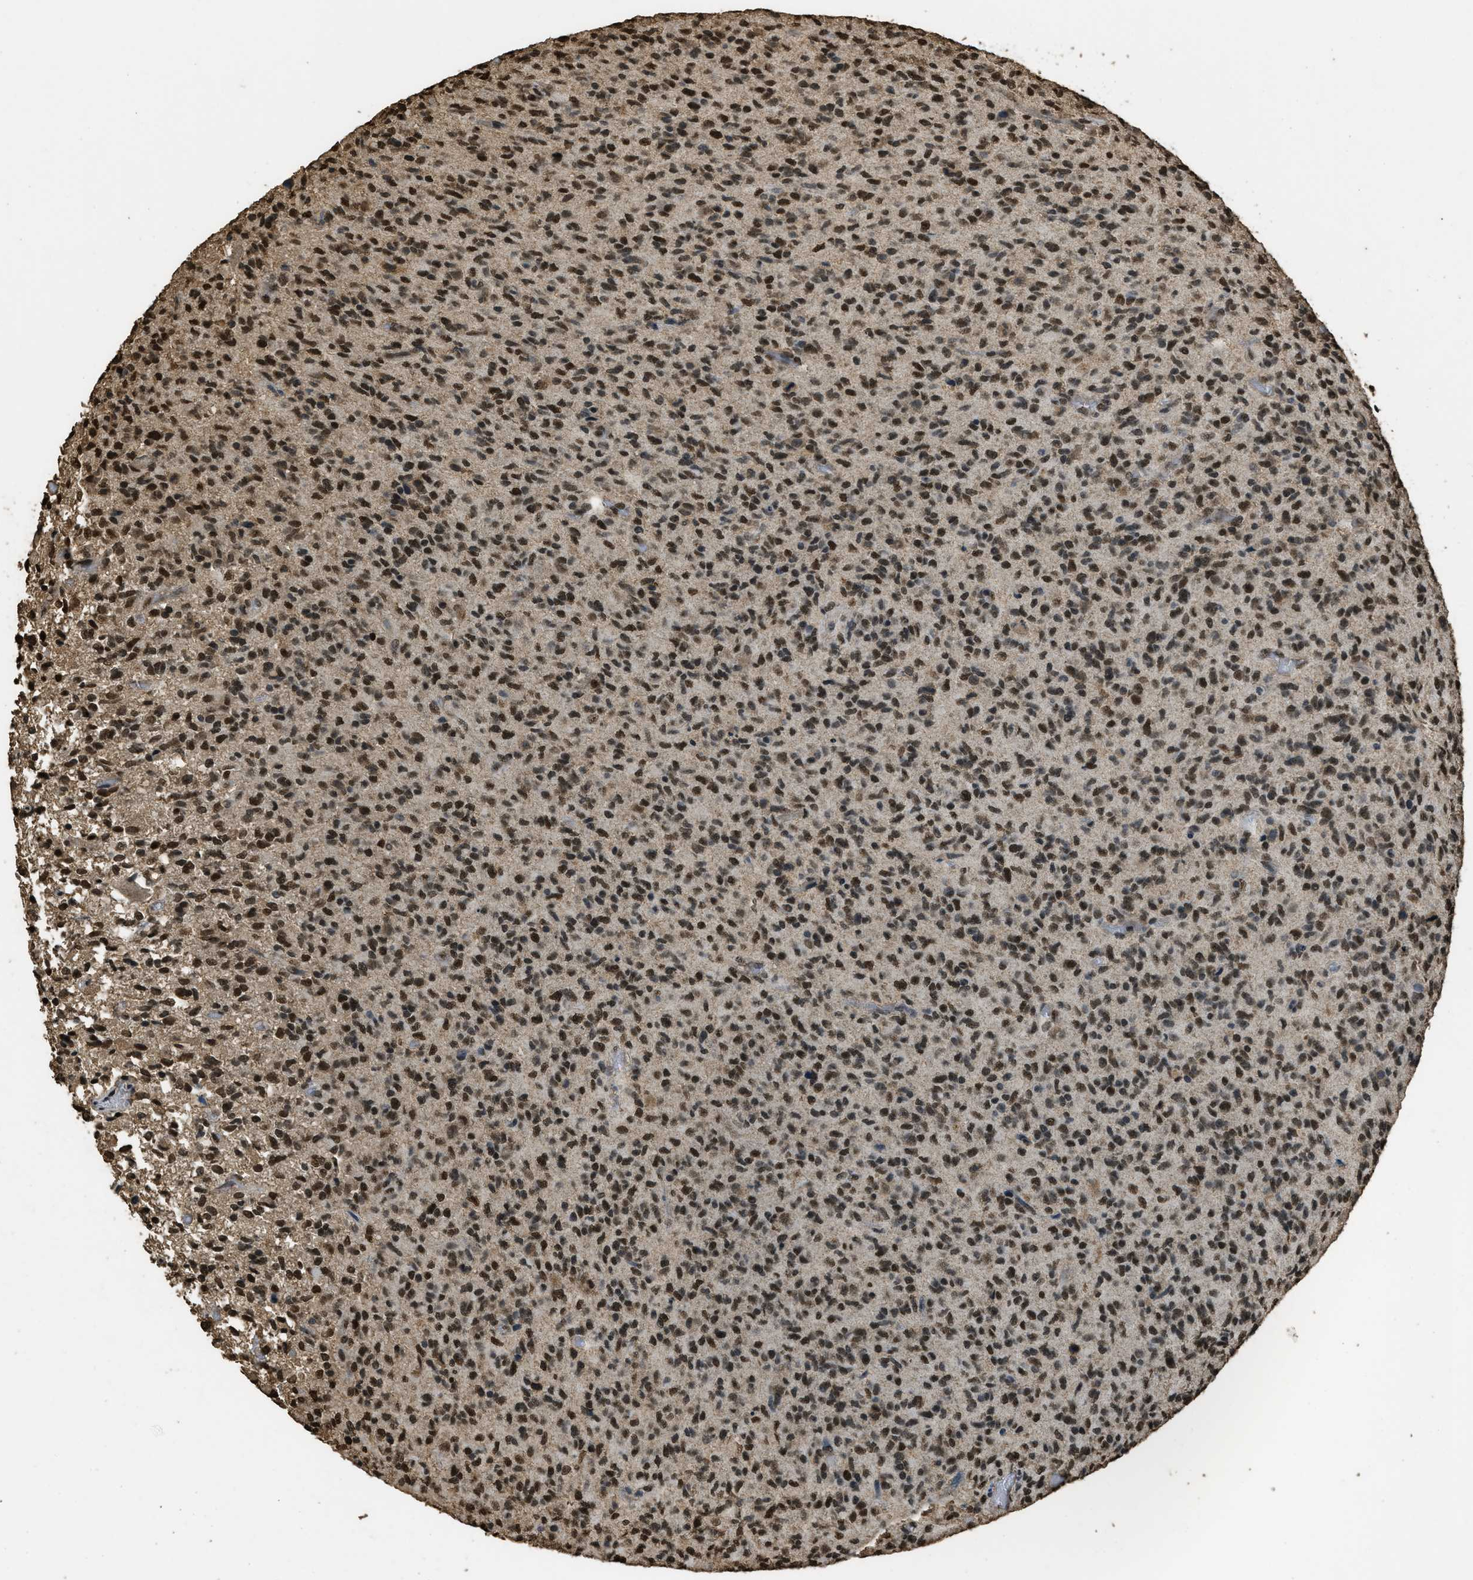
{"staining": {"intensity": "strong", "quantity": ">75%", "location": "nuclear"}, "tissue": "glioma", "cell_type": "Tumor cells", "image_type": "cancer", "snomed": [{"axis": "morphology", "description": "Glioma, malignant, High grade"}, {"axis": "topography", "description": "Brain"}], "caption": "The photomicrograph shows staining of glioma, revealing strong nuclear protein expression (brown color) within tumor cells.", "gene": "MYB", "patient": {"sex": "male", "age": 71}}